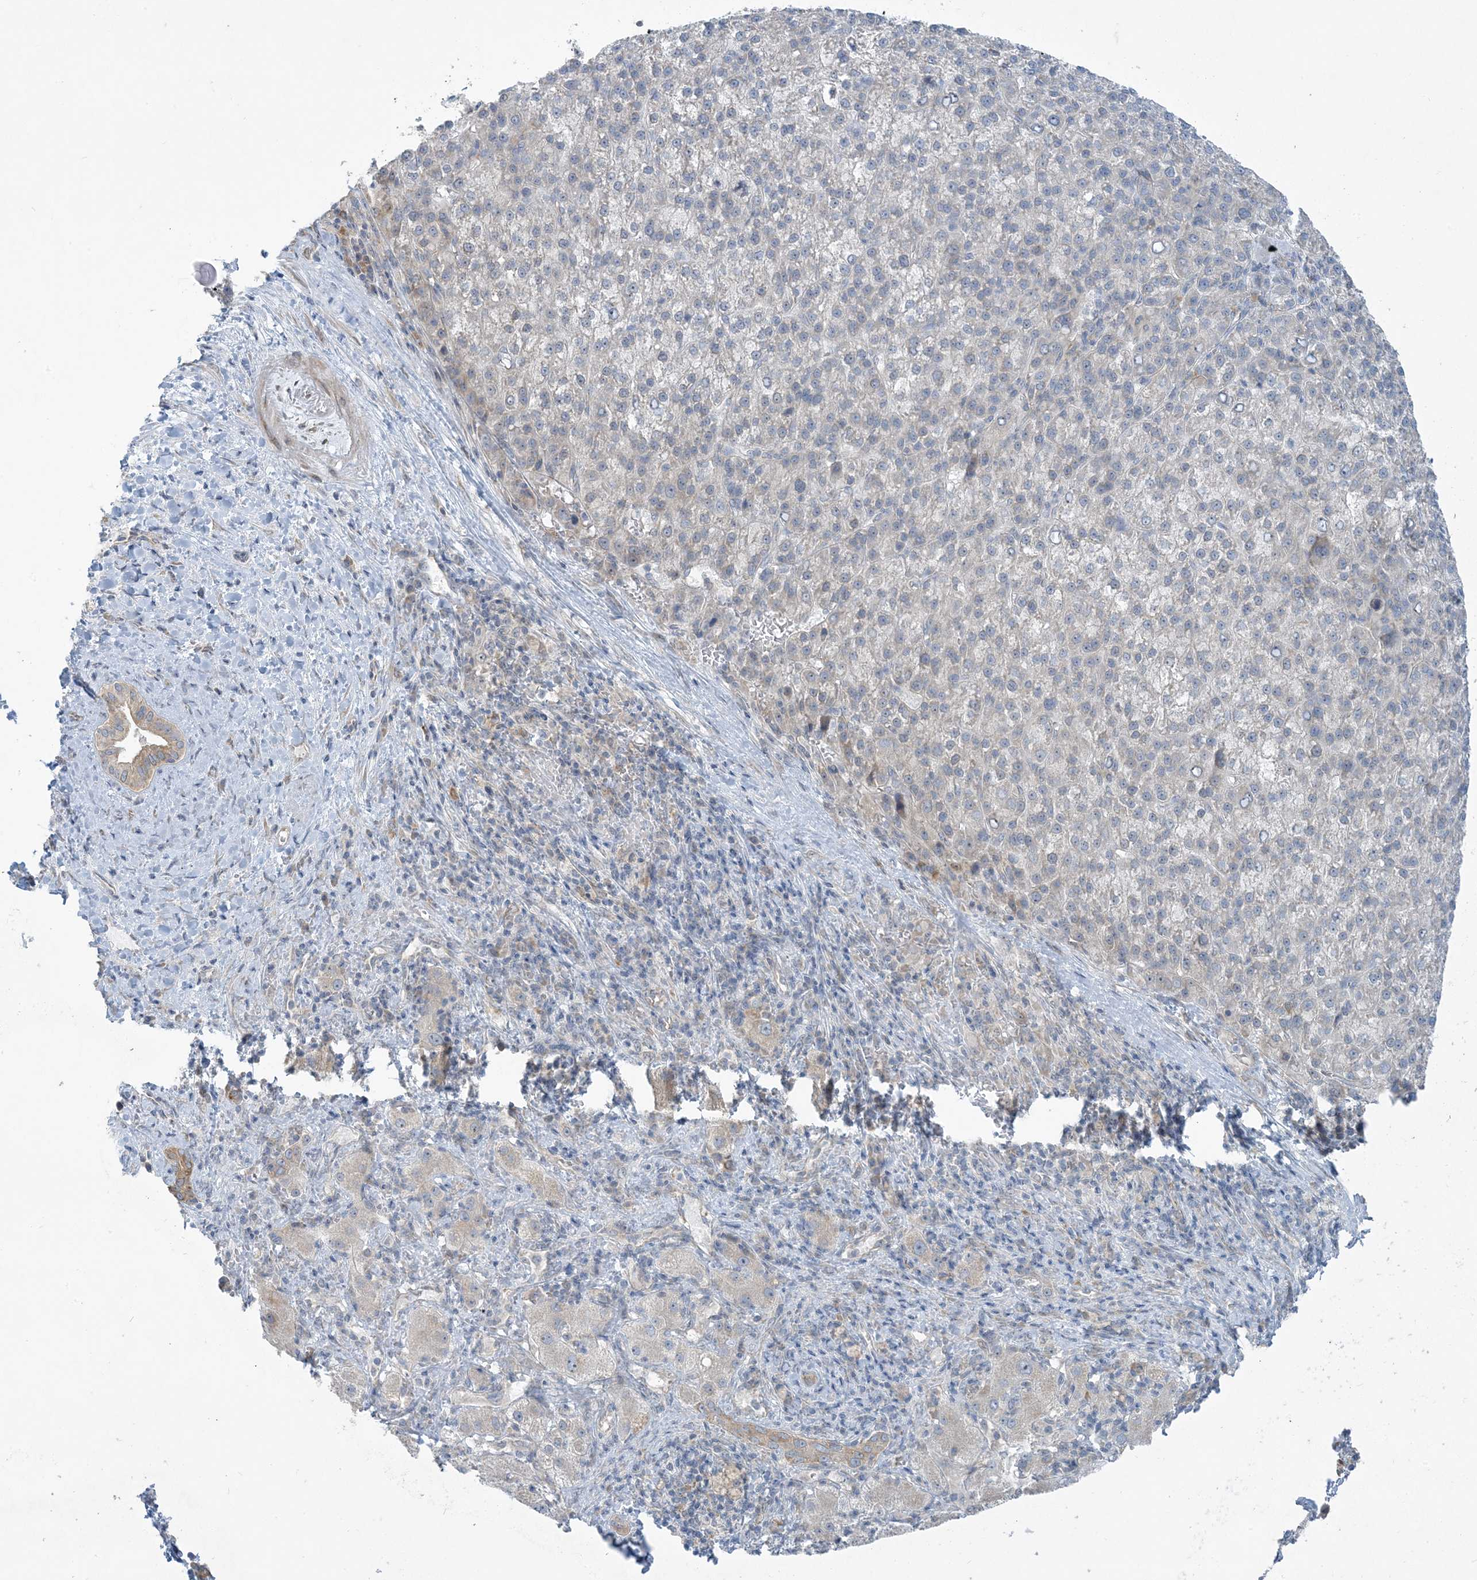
{"staining": {"intensity": "negative", "quantity": "none", "location": "none"}, "tissue": "liver cancer", "cell_type": "Tumor cells", "image_type": "cancer", "snomed": [{"axis": "morphology", "description": "Carcinoma, Hepatocellular, NOS"}, {"axis": "topography", "description": "Liver"}], "caption": "This histopathology image is of liver hepatocellular carcinoma stained with immunohistochemistry to label a protein in brown with the nuclei are counter-stained blue. There is no staining in tumor cells.", "gene": "SCN3A", "patient": {"sex": "female", "age": 58}}